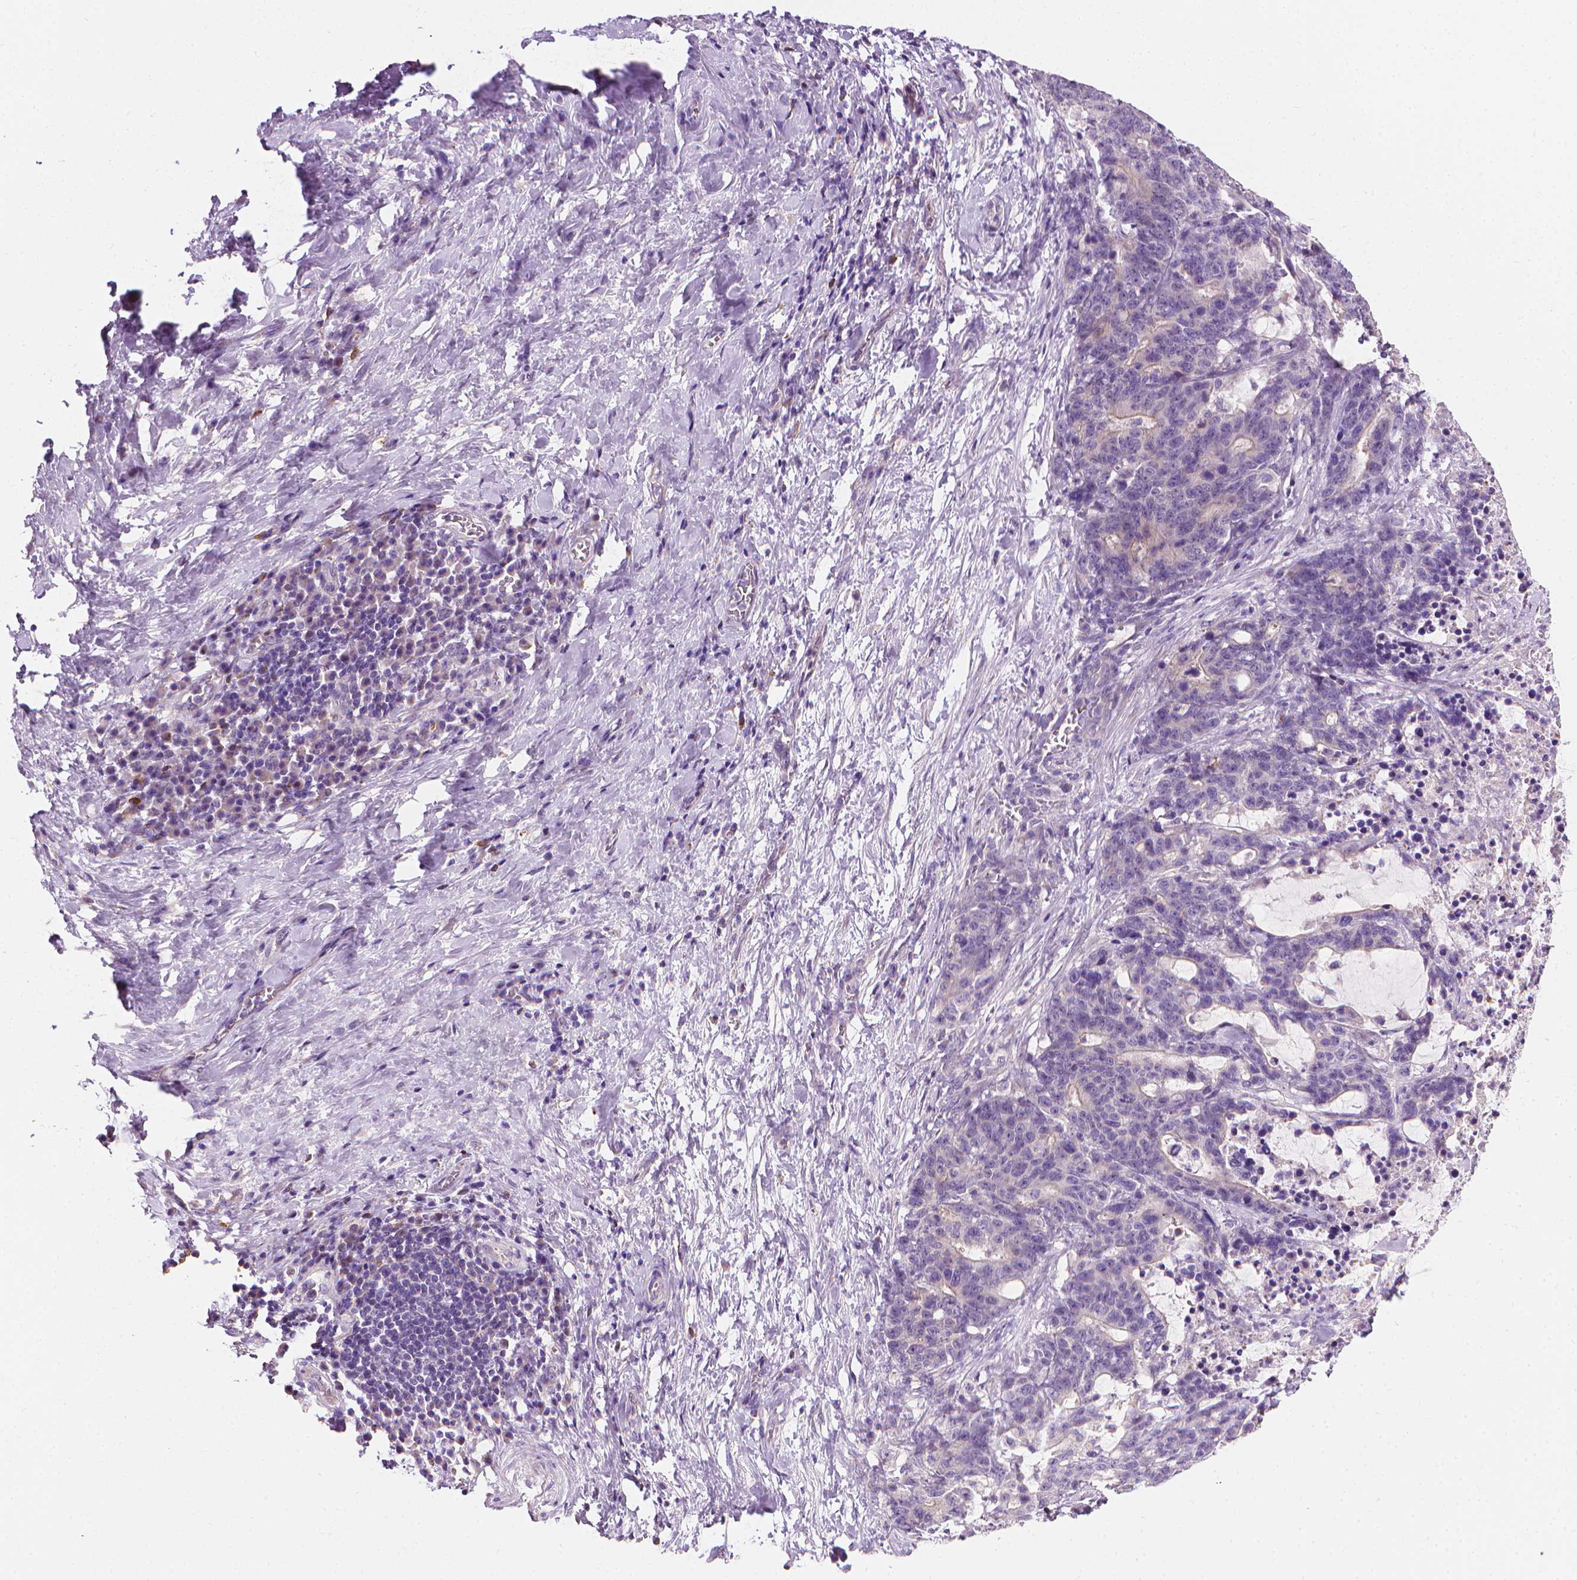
{"staining": {"intensity": "negative", "quantity": "none", "location": "none"}, "tissue": "stomach cancer", "cell_type": "Tumor cells", "image_type": "cancer", "snomed": [{"axis": "morphology", "description": "Normal tissue, NOS"}, {"axis": "morphology", "description": "Adenocarcinoma, NOS"}, {"axis": "topography", "description": "Stomach"}], "caption": "This is an IHC micrograph of human stomach adenocarcinoma. There is no positivity in tumor cells.", "gene": "MCOLN3", "patient": {"sex": "female", "age": 64}}